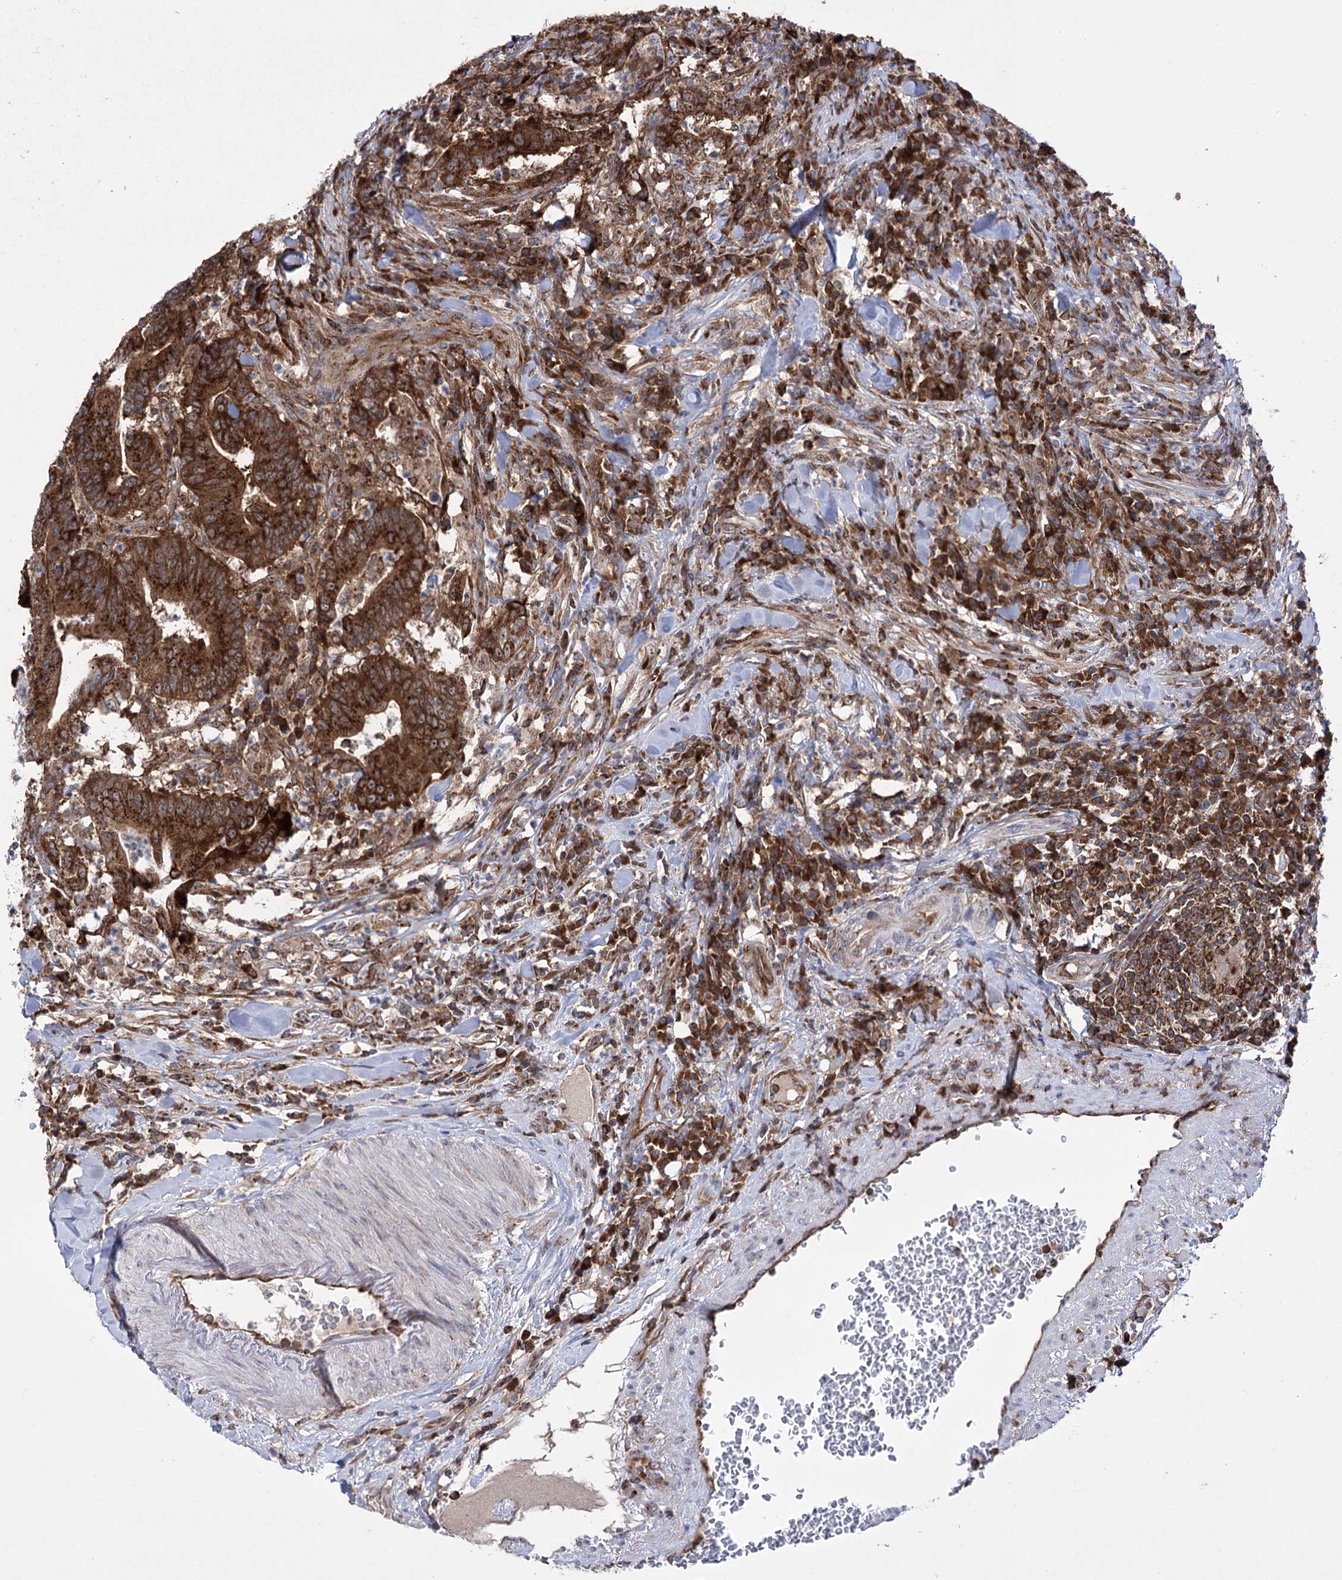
{"staining": {"intensity": "strong", "quantity": ">75%", "location": "cytoplasmic/membranous"}, "tissue": "colorectal cancer", "cell_type": "Tumor cells", "image_type": "cancer", "snomed": [{"axis": "morphology", "description": "Adenocarcinoma, NOS"}, {"axis": "topography", "description": "Colon"}], "caption": "Immunohistochemistry (IHC) photomicrograph of neoplastic tissue: human colorectal cancer (adenocarcinoma) stained using immunohistochemistry (IHC) reveals high levels of strong protein expression localized specifically in the cytoplasmic/membranous of tumor cells, appearing as a cytoplasmic/membranous brown color.", "gene": "ZNF622", "patient": {"sex": "female", "age": 66}}